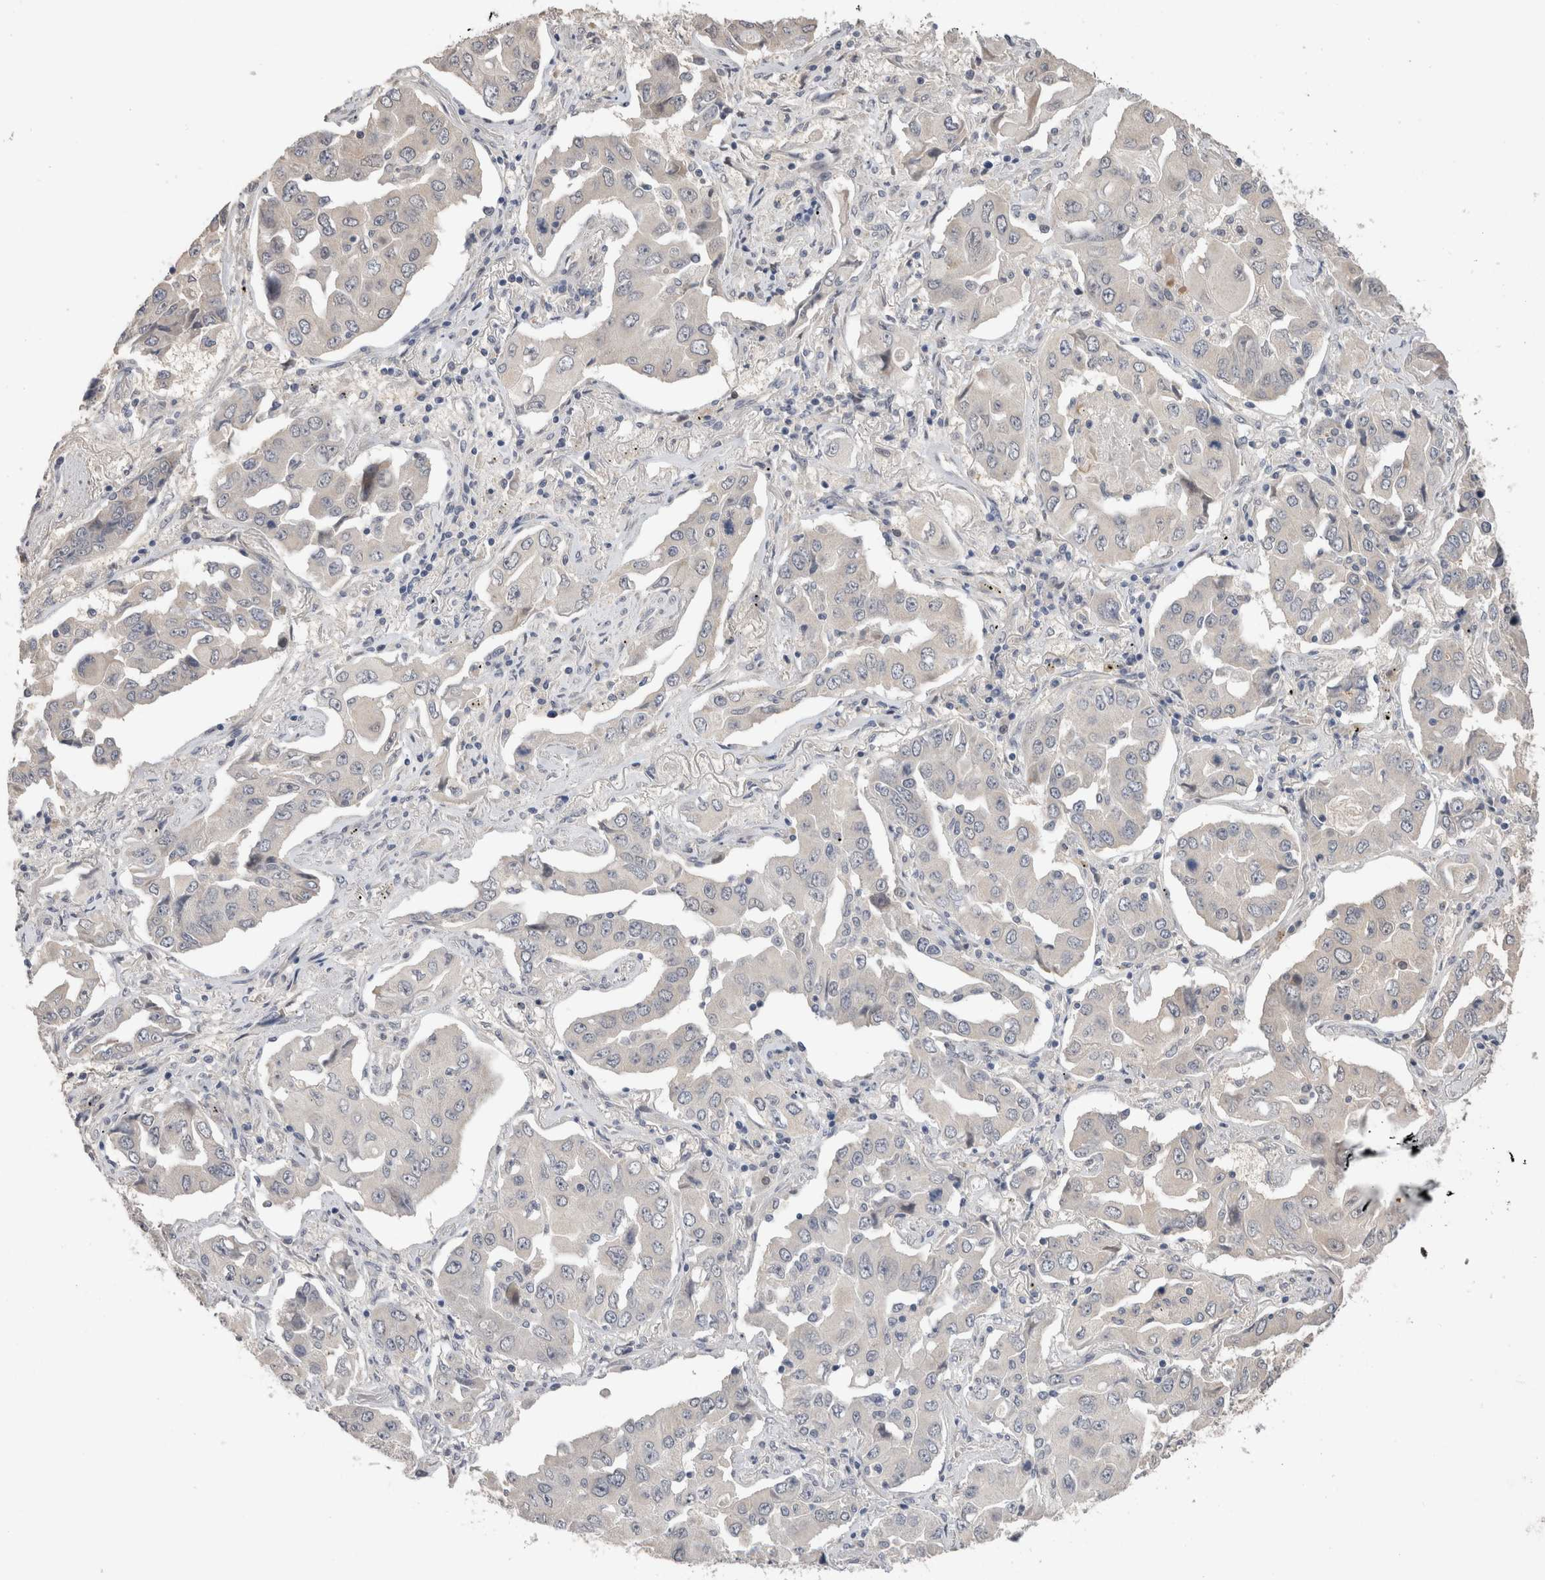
{"staining": {"intensity": "negative", "quantity": "none", "location": "none"}, "tissue": "lung cancer", "cell_type": "Tumor cells", "image_type": "cancer", "snomed": [{"axis": "morphology", "description": "Adenocarcinoma, NOS"}, {"axis": "topography", "description": "Lung"}], "caption": "There is no significant expression in tumor cells of lung adenocarcinoma. (DAB IHC, high magnification).", "gene": "CRYBG1", "patient": {"sex": "female", "age": 65}}